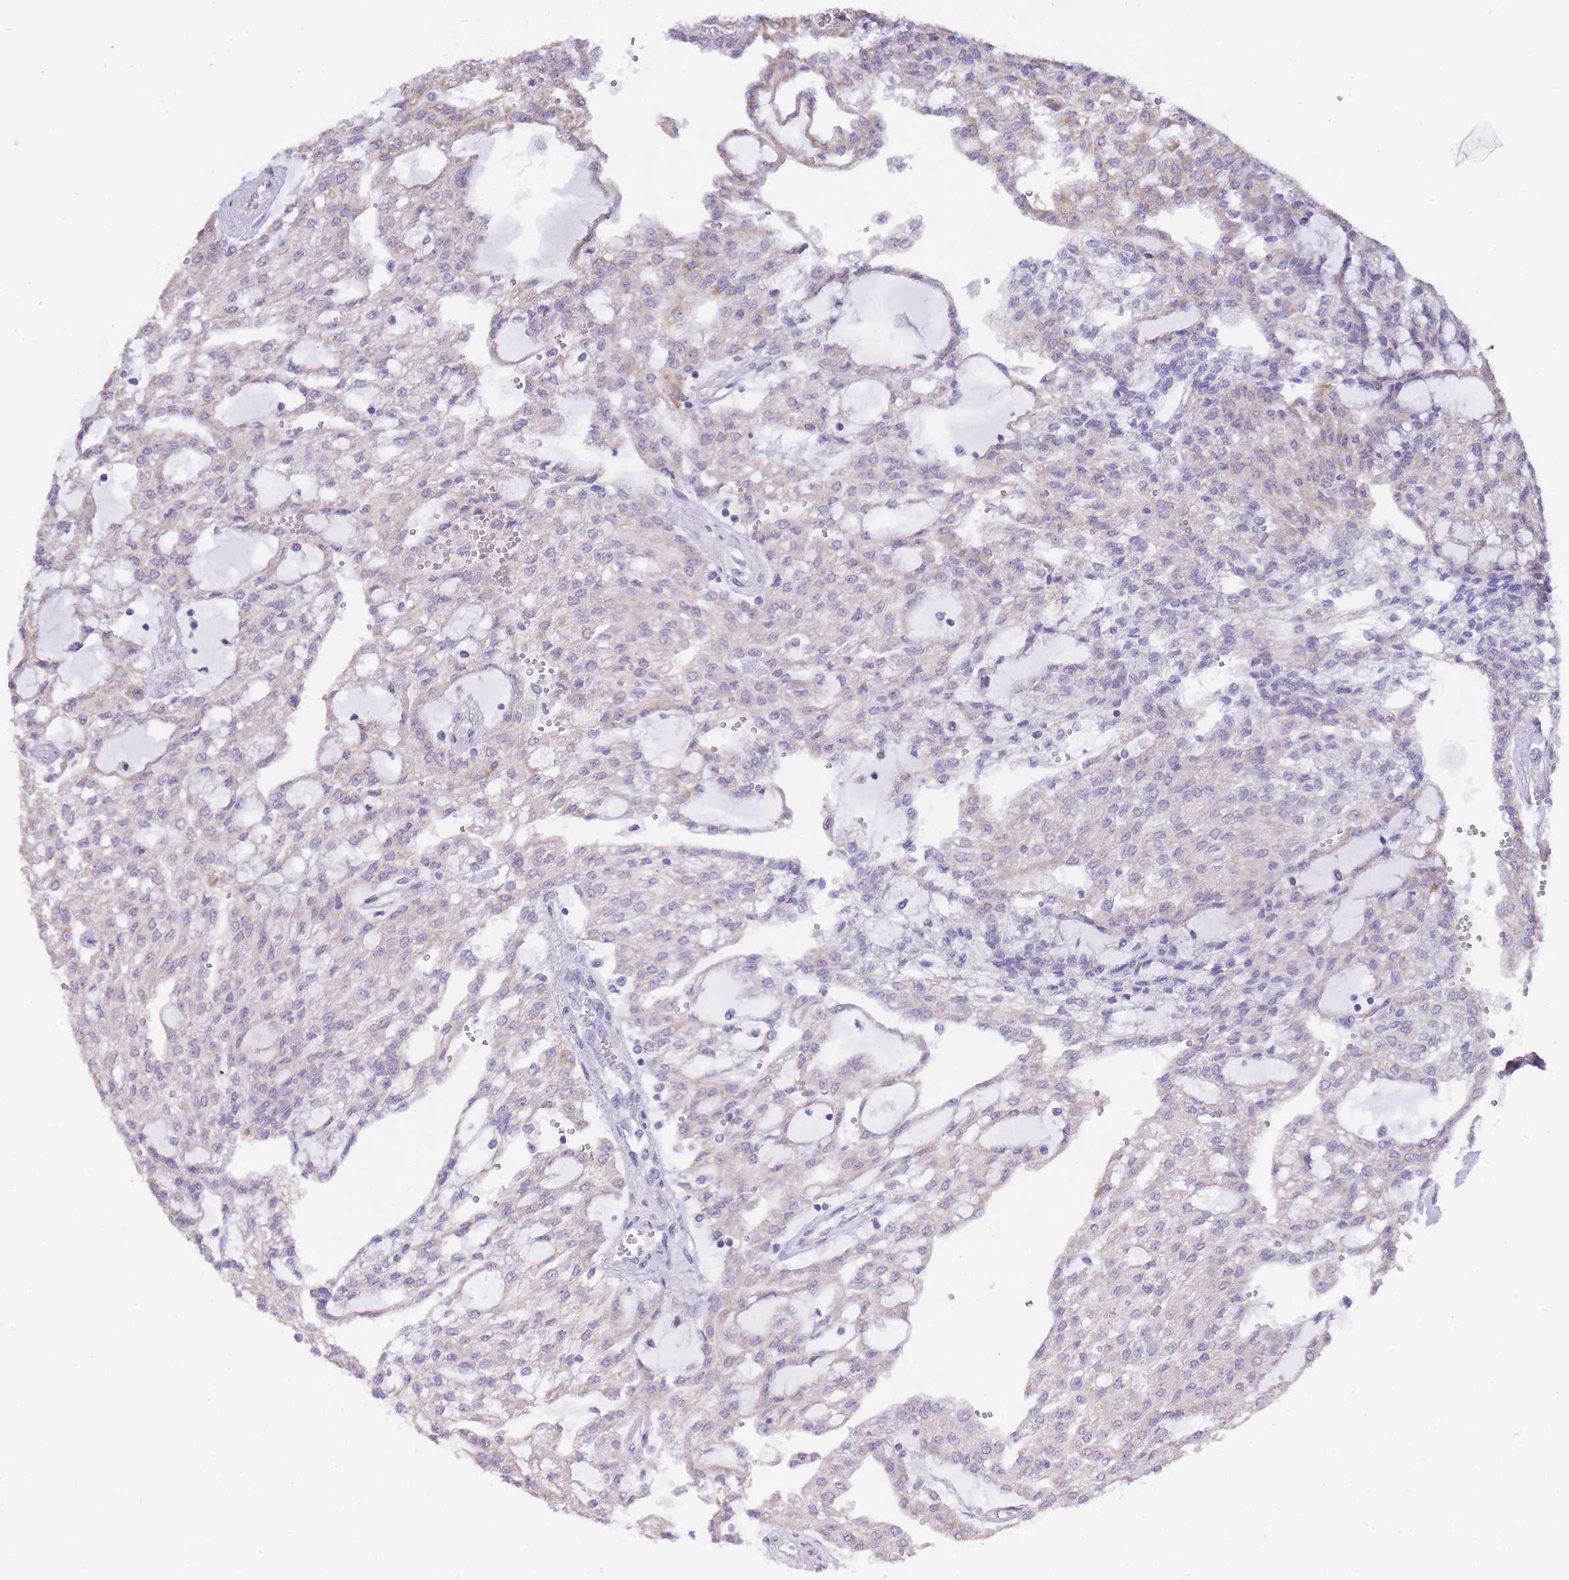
{"staining": {"intensity": "negative", "quantity": "none", "location": "none"}, "tissue": "renal cancer", "cell_type": "Tumor cells", "image_type": "cancer", "snomed": [{"axis": "morphology", "description": "Adenocarcinoma, NOS"}, {"axis": "topography", "description": "Kidney"}], "caption": "The immunohistochemistry photomicrograph has no significant positivity in tumor cells of renal adenocarcinoma tissue.", "gene": "C19orf25", "patient": {"sex": "male", "age": 63}}